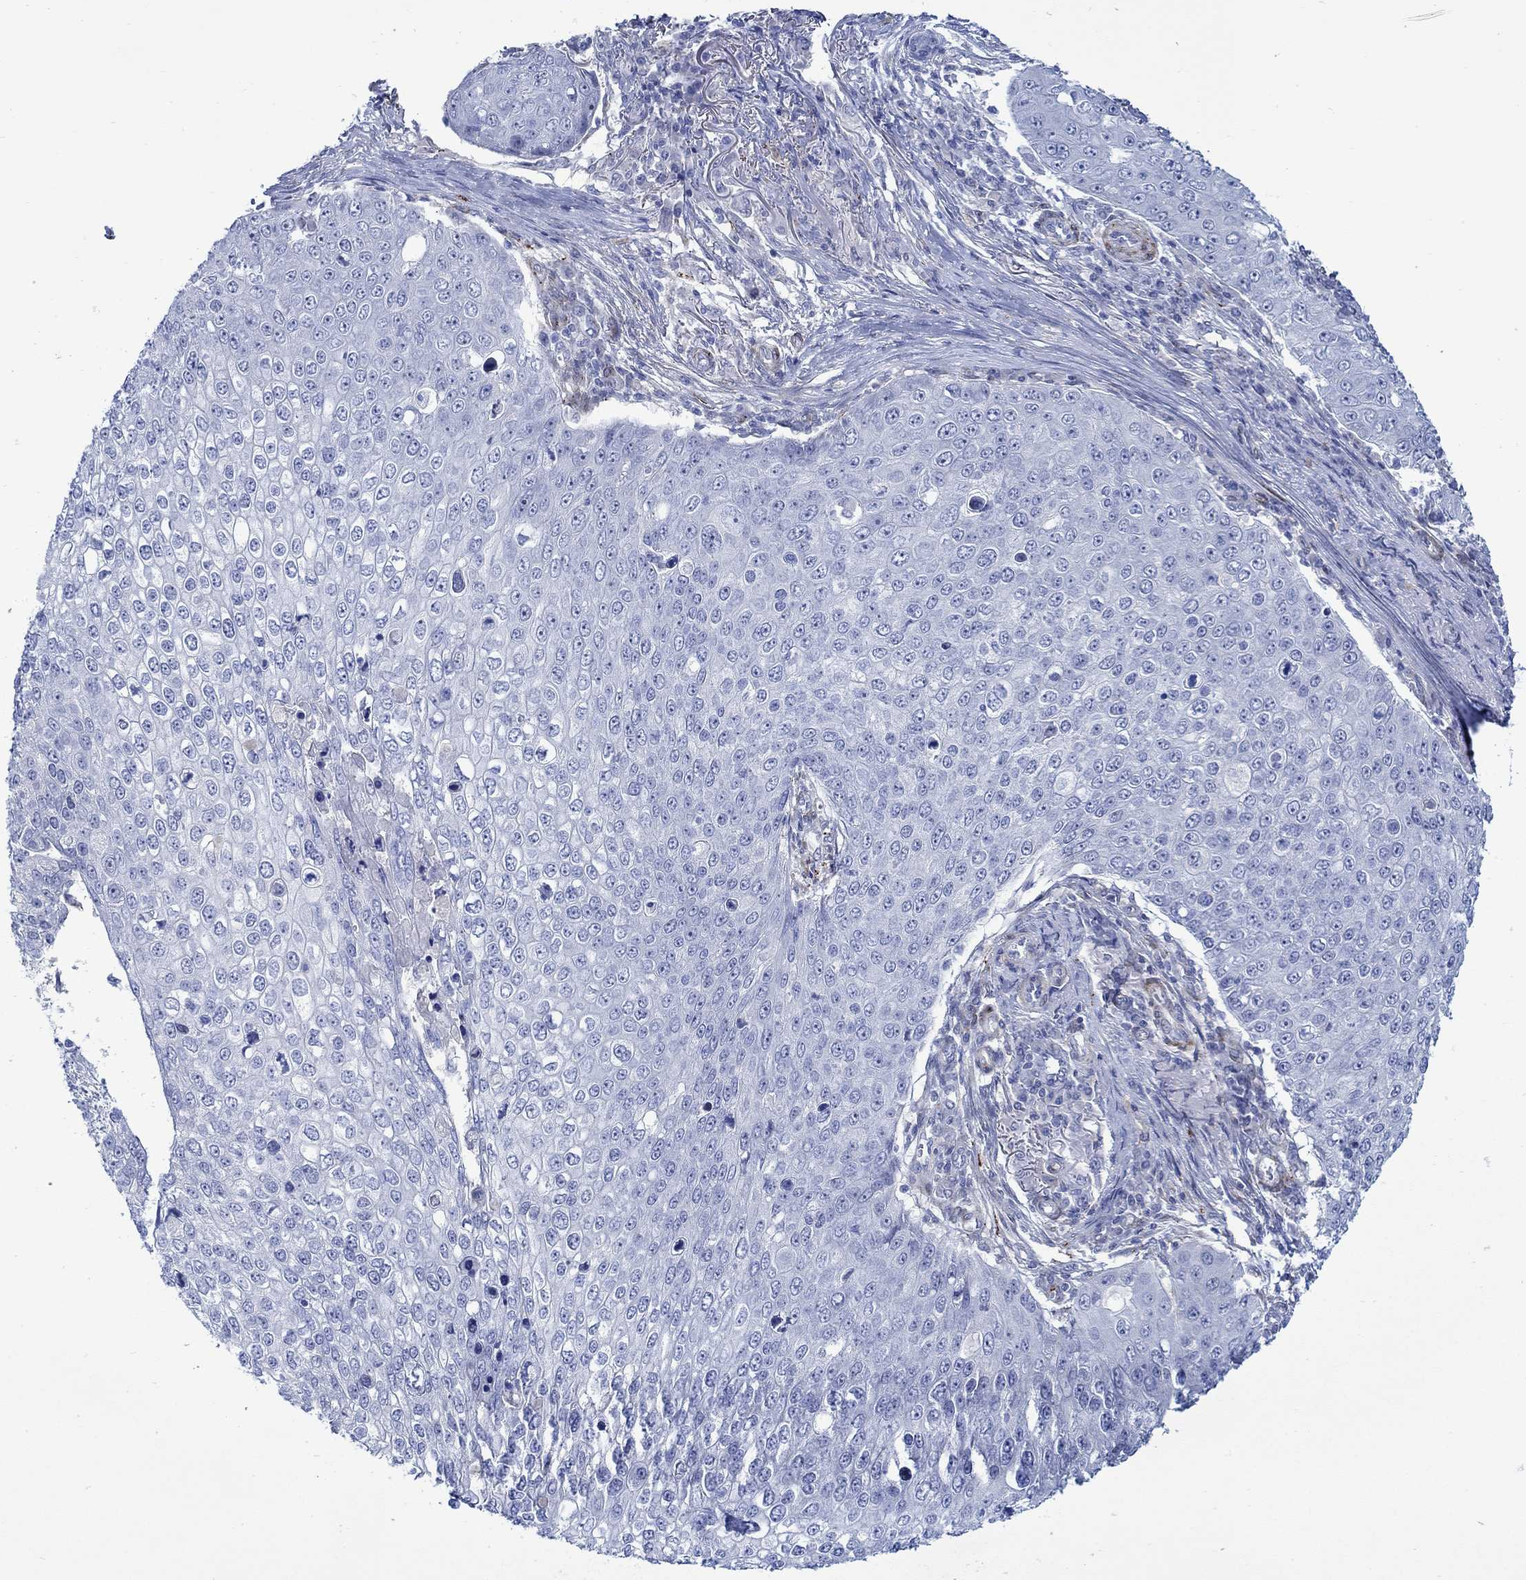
{"staining": {"intensity": "negative", "quantity": "none", "location": "none"}, "tissue": "skin cancer", "cell_type": "Tumor cells", "image_type": "cancer", "snomed": [{"axis": "morphology", "description": "Squamous cell carcinoma, NOS"}, {"axis": "topography", "description": "Skin"}], "caption": "This histopathology image is of skin cancer (squamous cell carcinoma) stained with immunohistochemistry to label a protein in brown with the nuclei are counter-stained blue. There is no expression in tumor cells. Nuclei are stained in blue.", "gene": "KSR2", "patient": {"sex": "male", "age": 71}}